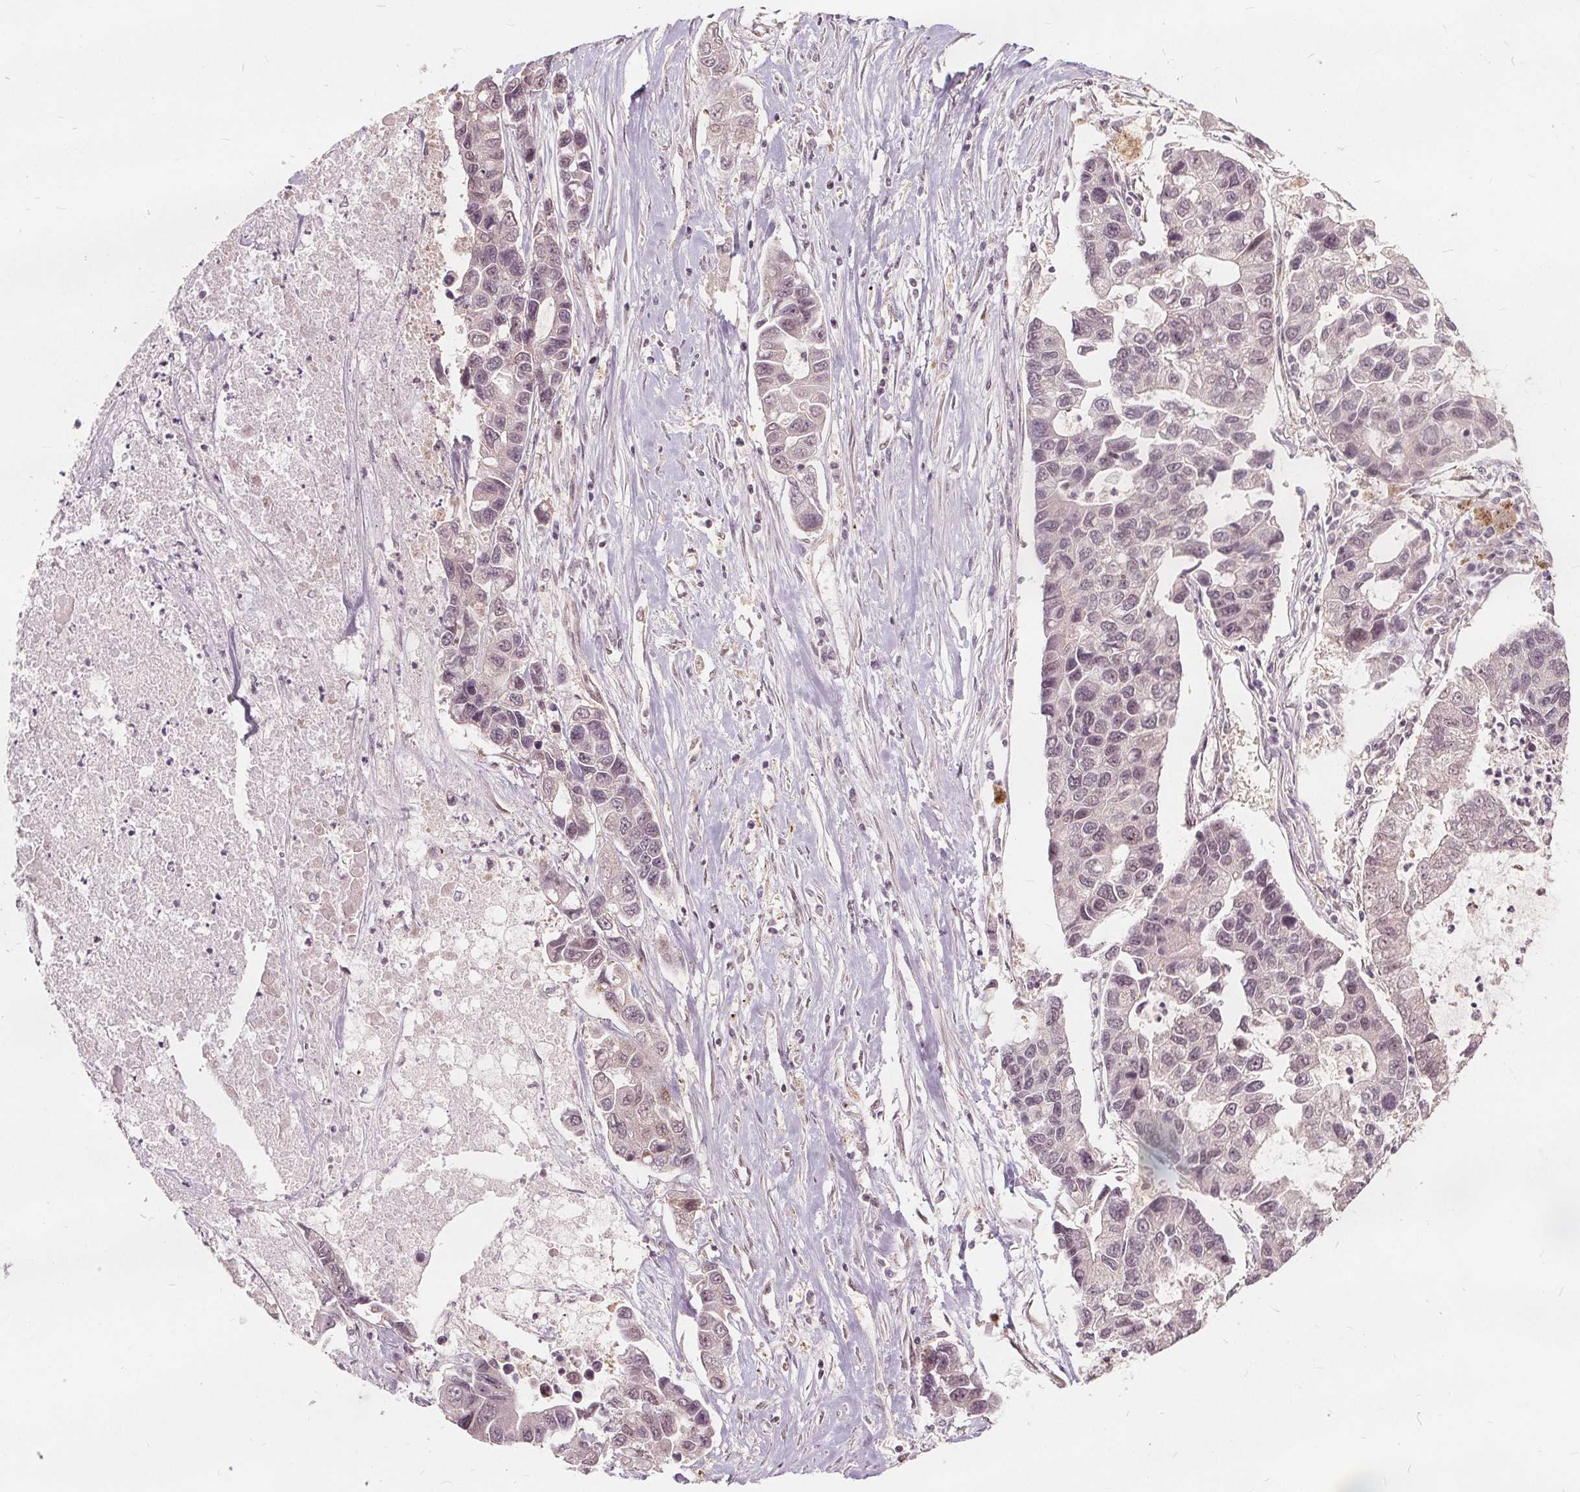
{"staining": {"intensity": "negative", "quantity": "none", "location": "none"}, "tissue": "lung cancer", "cell_type": "Tumor cells", "image_type": "cancer", "snomed": [{"axis": "morphology", "description": "Adenocarcinoma, NOS"}, {"axis": "topography", "description": "Bronchus"}, {"axis": "topography", "description": "Lung"}], "caption": "The histopathology image demonstrates no staining of tumor cells in lung cancer (adenocarcinoma).", "gene": "PPP1CB", "patient": {"sex": "female", "age": 51}}